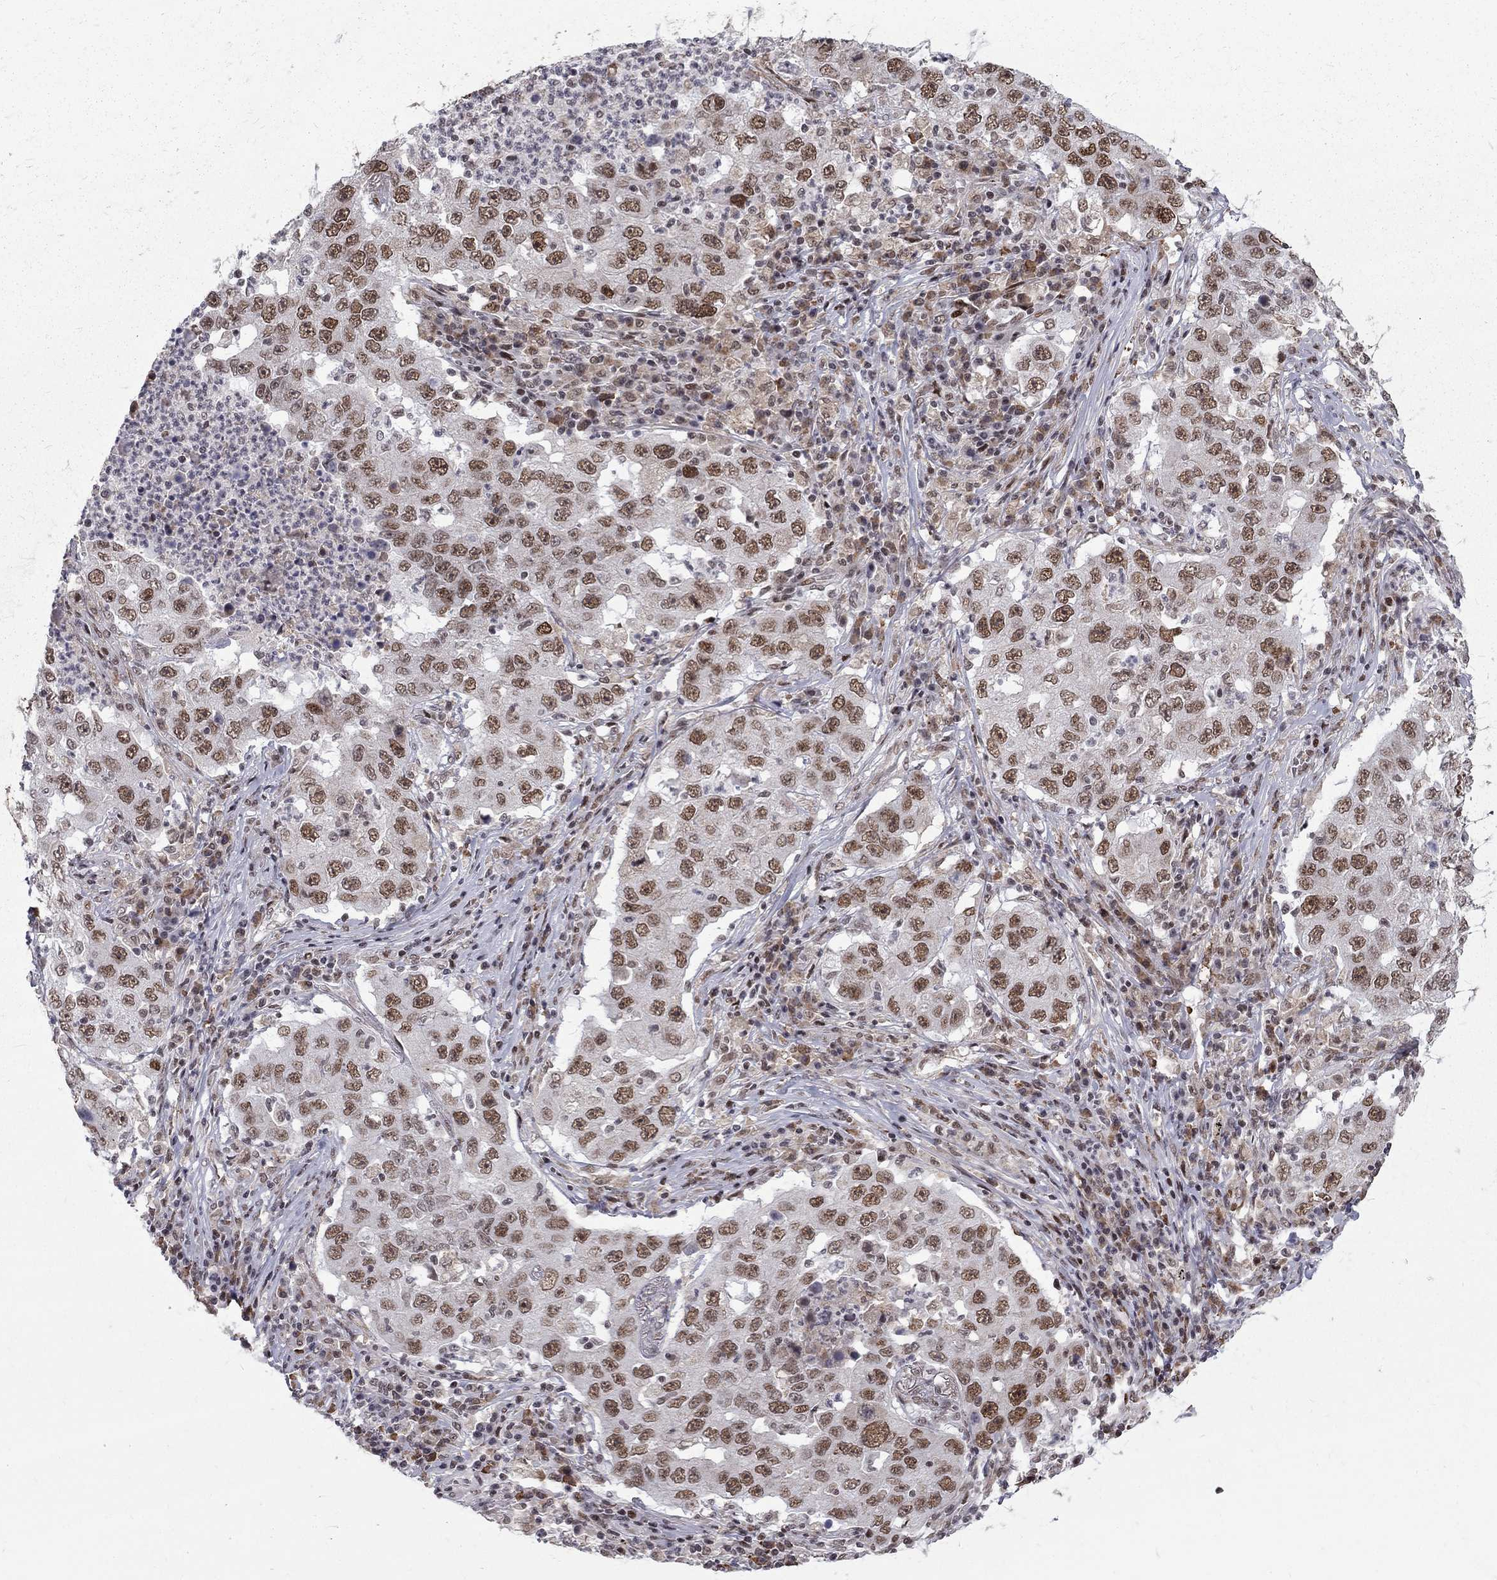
{"staining": {"intensity": "moderate", "quantity": ">75%", "location": "nuclear"}, "tissue": "lung cancer", "cell_type": "Tumor cells", "image_type": "cancer", "snomed": [{"axis": "morphology", "description": "Adenocarcinoma, NOS"}, {"axis": "topography", "description": "Lung"}], "caption": "A high-resolution histopathology image shows IHC staining of adenocarcinoma (lung), which displays moderate nuclear expression in approximately >75% of tumor cells.", "gene": "TCEAL1", "patient": {"sex": "male", "age": 73}}